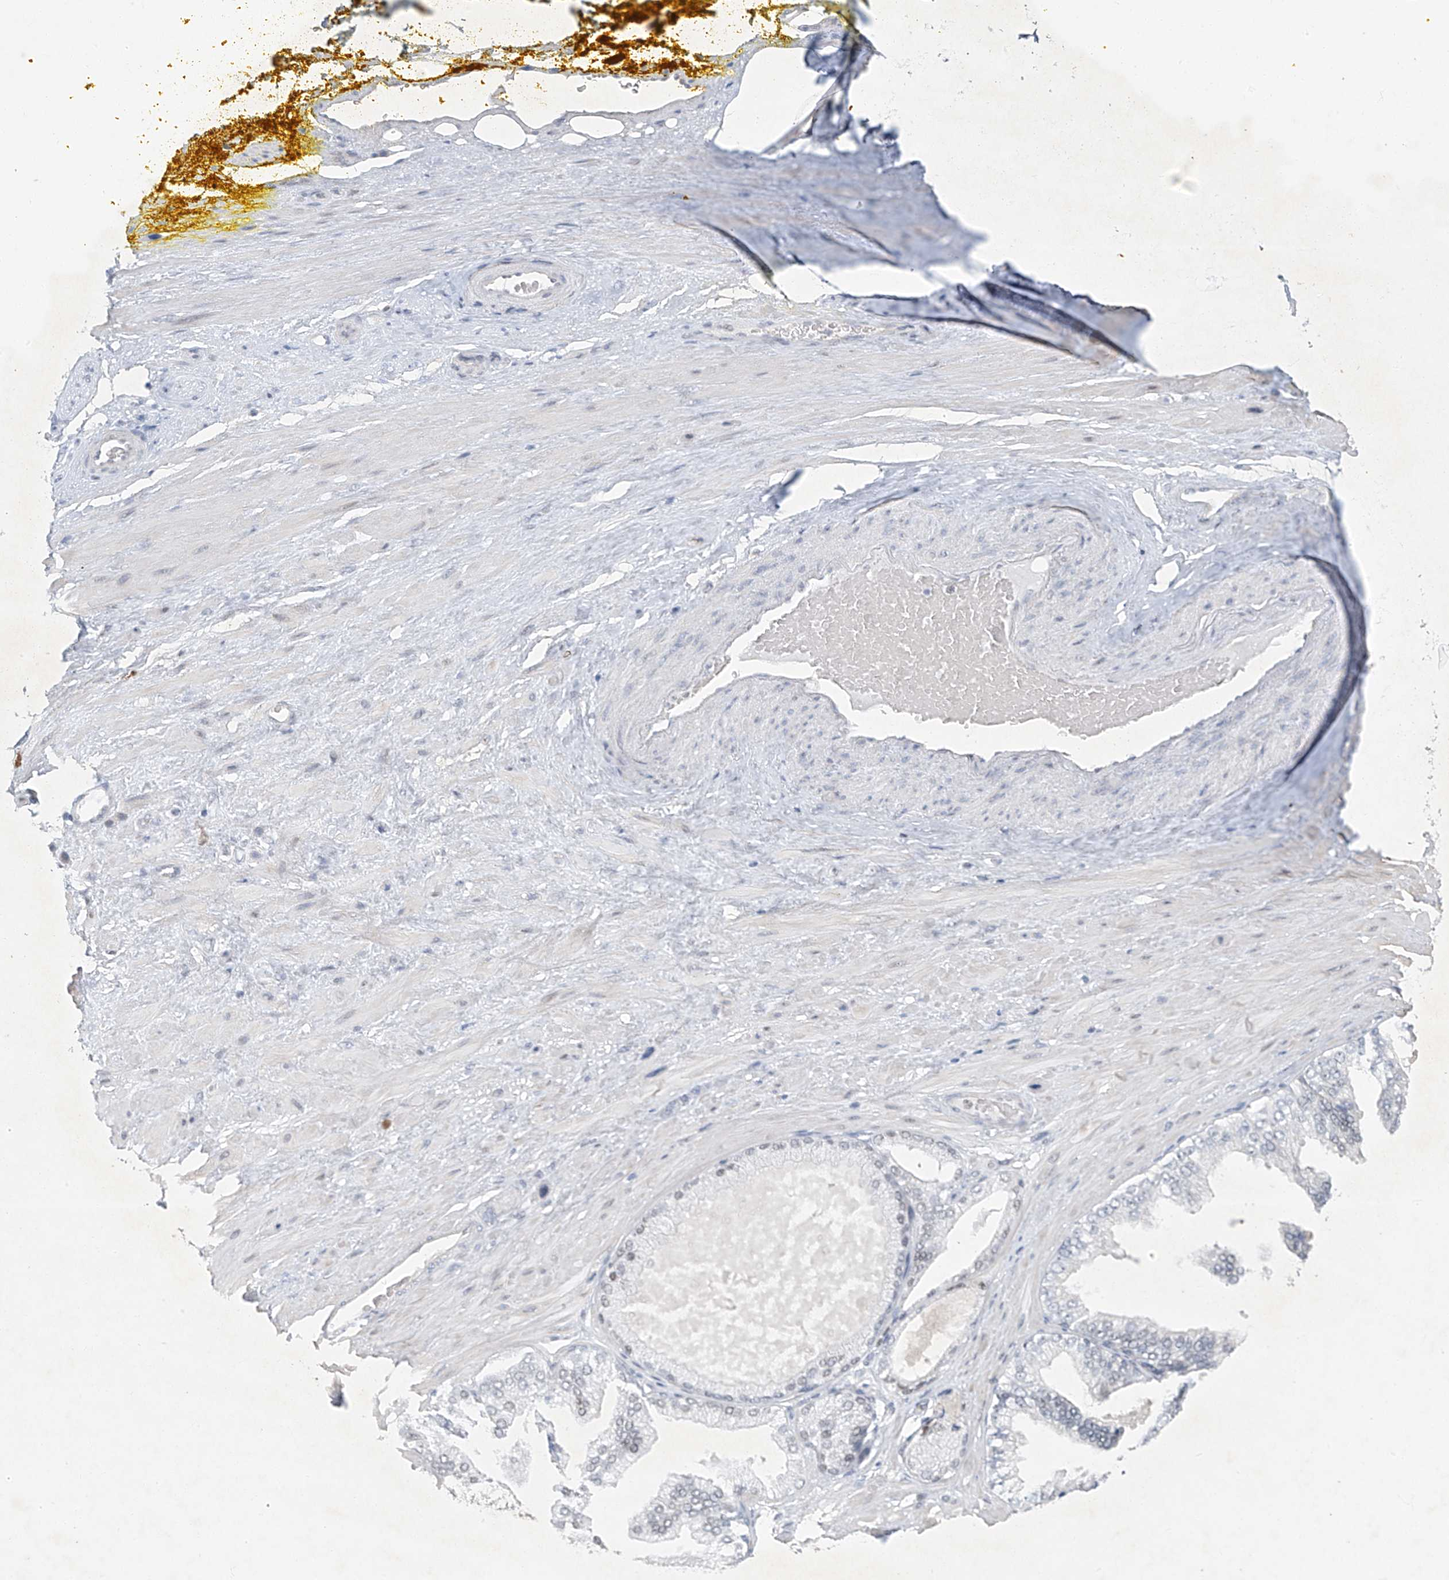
{"staining": {"intensity": "negative", "quantity": "none", "location": "none"}, "tissue": "adipose tissue", "cell_type": "Adipocytes", "image_type": "normal", "snomed": [{"axis": "morphology", "description": "Normal tissue, NOS"}, {"axis": "morphology", "description": "Adenocarcinoma, Low grade"}, {"axis": "topography", "description": "Prostate"}, {"axis": "topography", "description": "Peripheral nerve tissue"}], "caption": "Adipocytes are negative for protein expression in normal human adipose tissue. (DAB immunohistochemistry, high magnification).", "gene": "TAF8", "patient": {"sex": "male", "age": 63}}